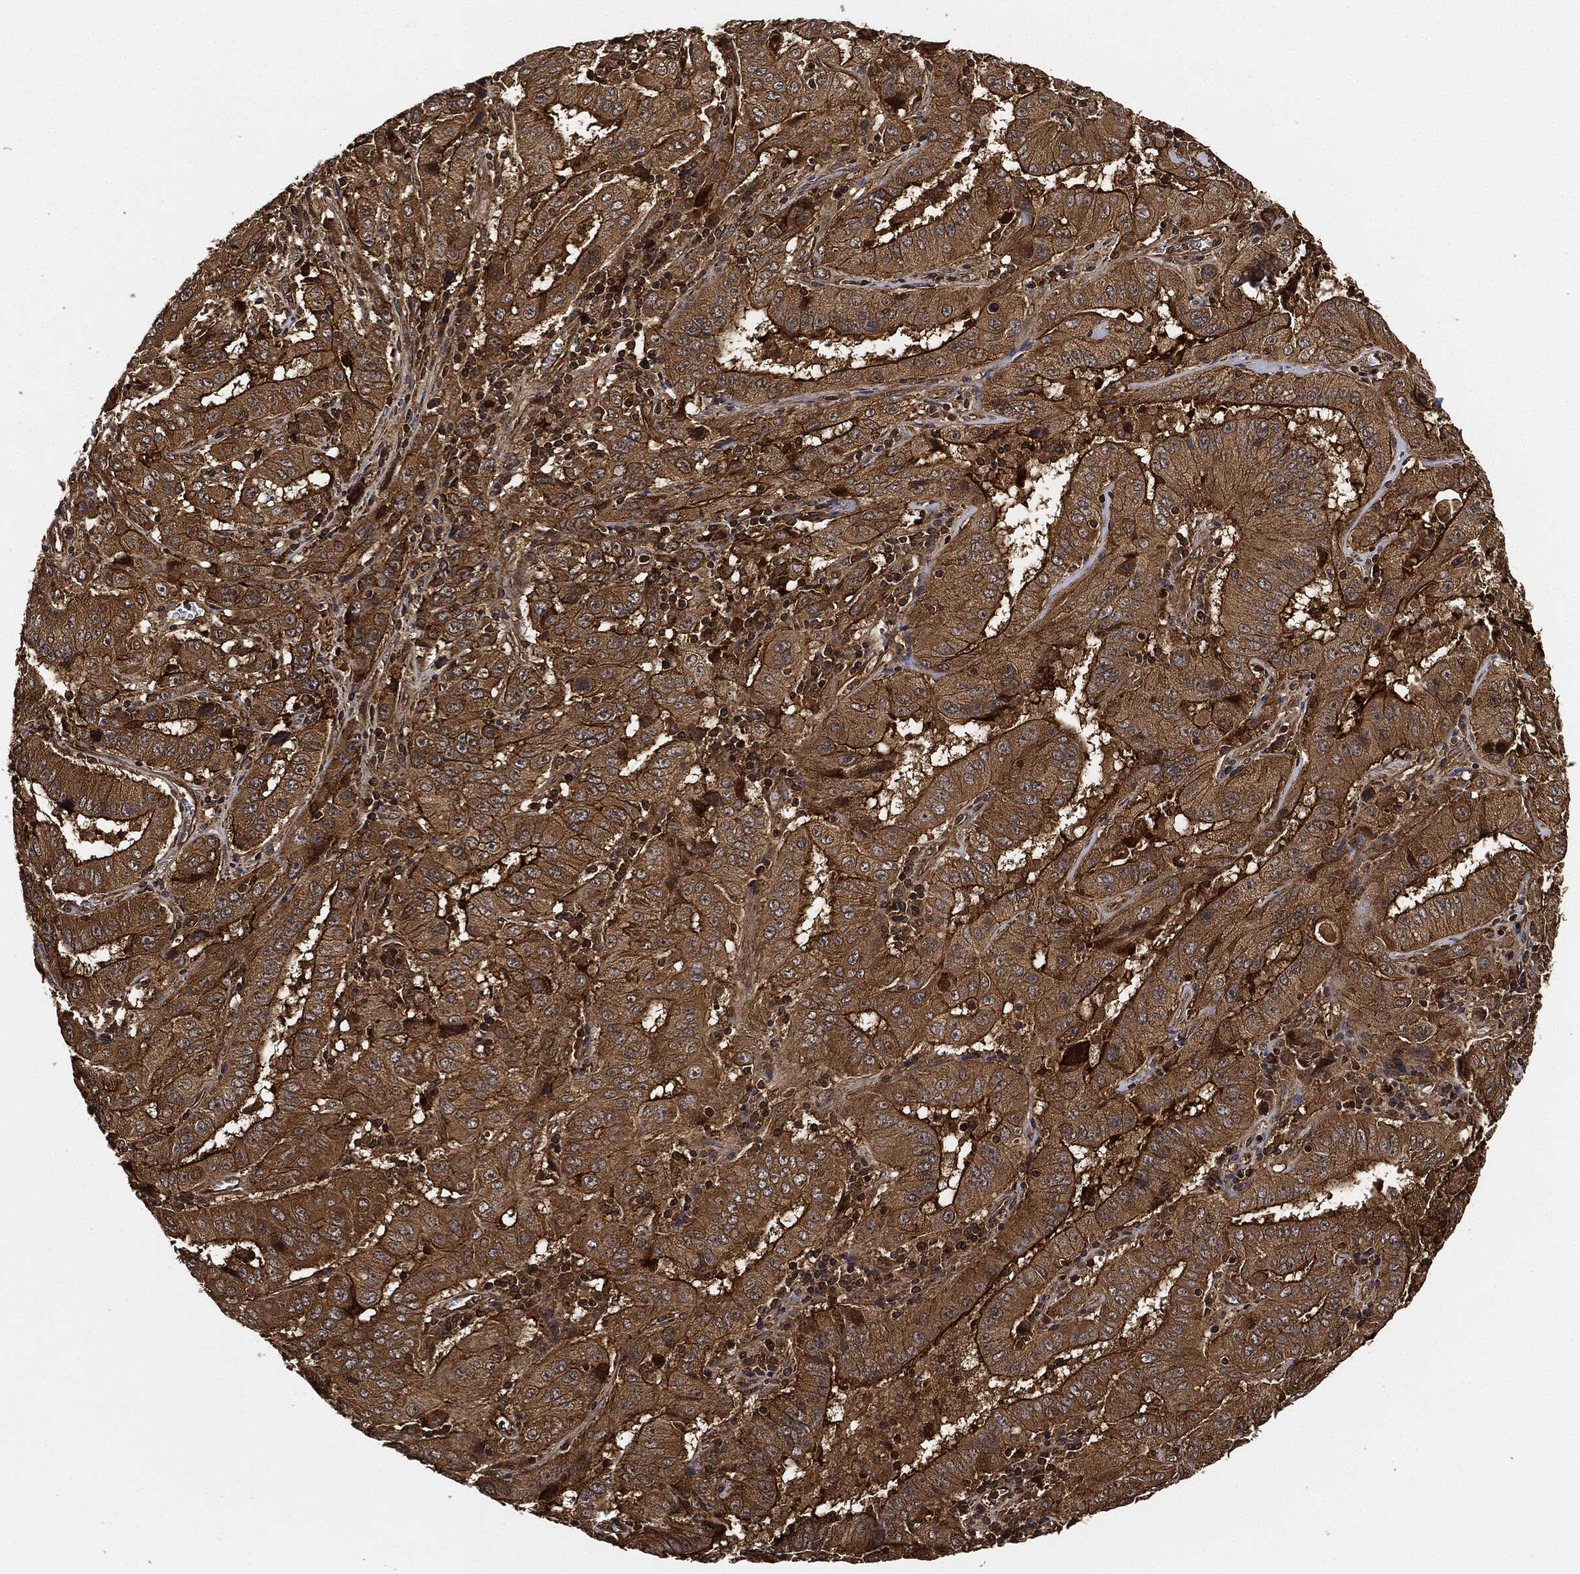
{"staining": {"intensity": "strong", "quantity": ">75%", "location": "cytoplasmic/membranous"}, "tissue": "pancreatic cancer", "cell_type": "Tumor cells", "image_type": "cancer", "snomed": [{"axis": "morphology", "description": "Adenocarcinoma, NOS"}, {"axis": "topography", "description": "Pancreas"}], "caption": "An immunohistochemistry (IHC) image of neoplastic tissue is shown. Protein staining in brown labels strong cytoplasmic/membranous positivity in pancreatic adenocarcinoma within tumor cells.", "gene": "CEP290", "patient": {"sex": "male", "age": 63}}